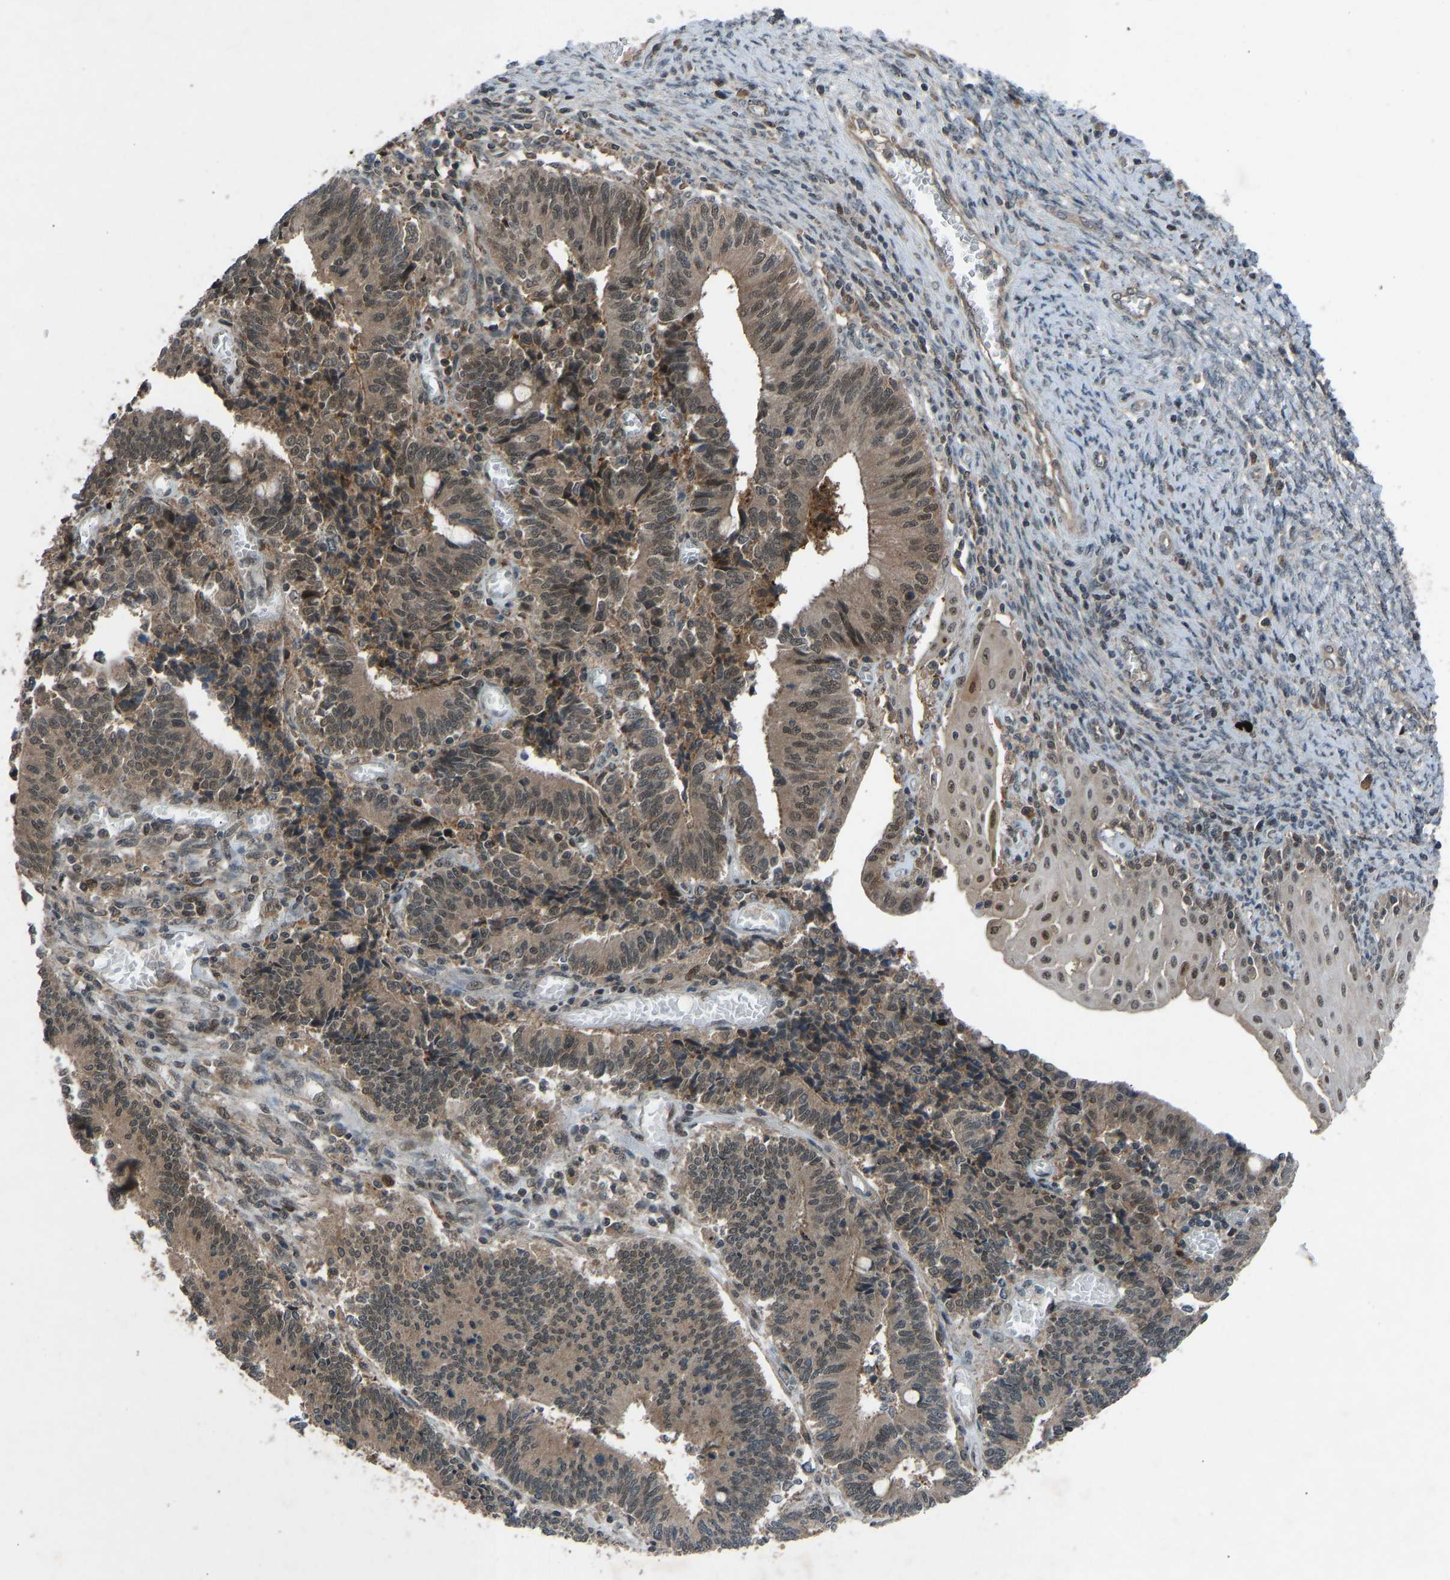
{"staining": {"intensity": "moderate", "quantity": ">75%", "location": "cytoplasmic/membranous,nuclear"}, "tissue": "cervical cancer", "cell_type": "Tumor cells", "image_type": "cancer", "snomed": [{"axis": "morphology", "description": "Adenocarcinoma, NOS"}, {"axis": "topography", "description": "Cervix"}], "caption": "Immunohistochemistry (IHC) micrograph of neoplastic tissue: cervical adenocarcinoma stained using immunohistochemistry (IHC) exhibits medium levels of moderate protein expression localized specifically in the cytoplasmic/membranous and nuclear of tumor cells, appearing as a cytoplasmic/membranous and nuclear brown color.", "gene": "SLC43A1", "patient": {"sex": "female", "age": 44}}